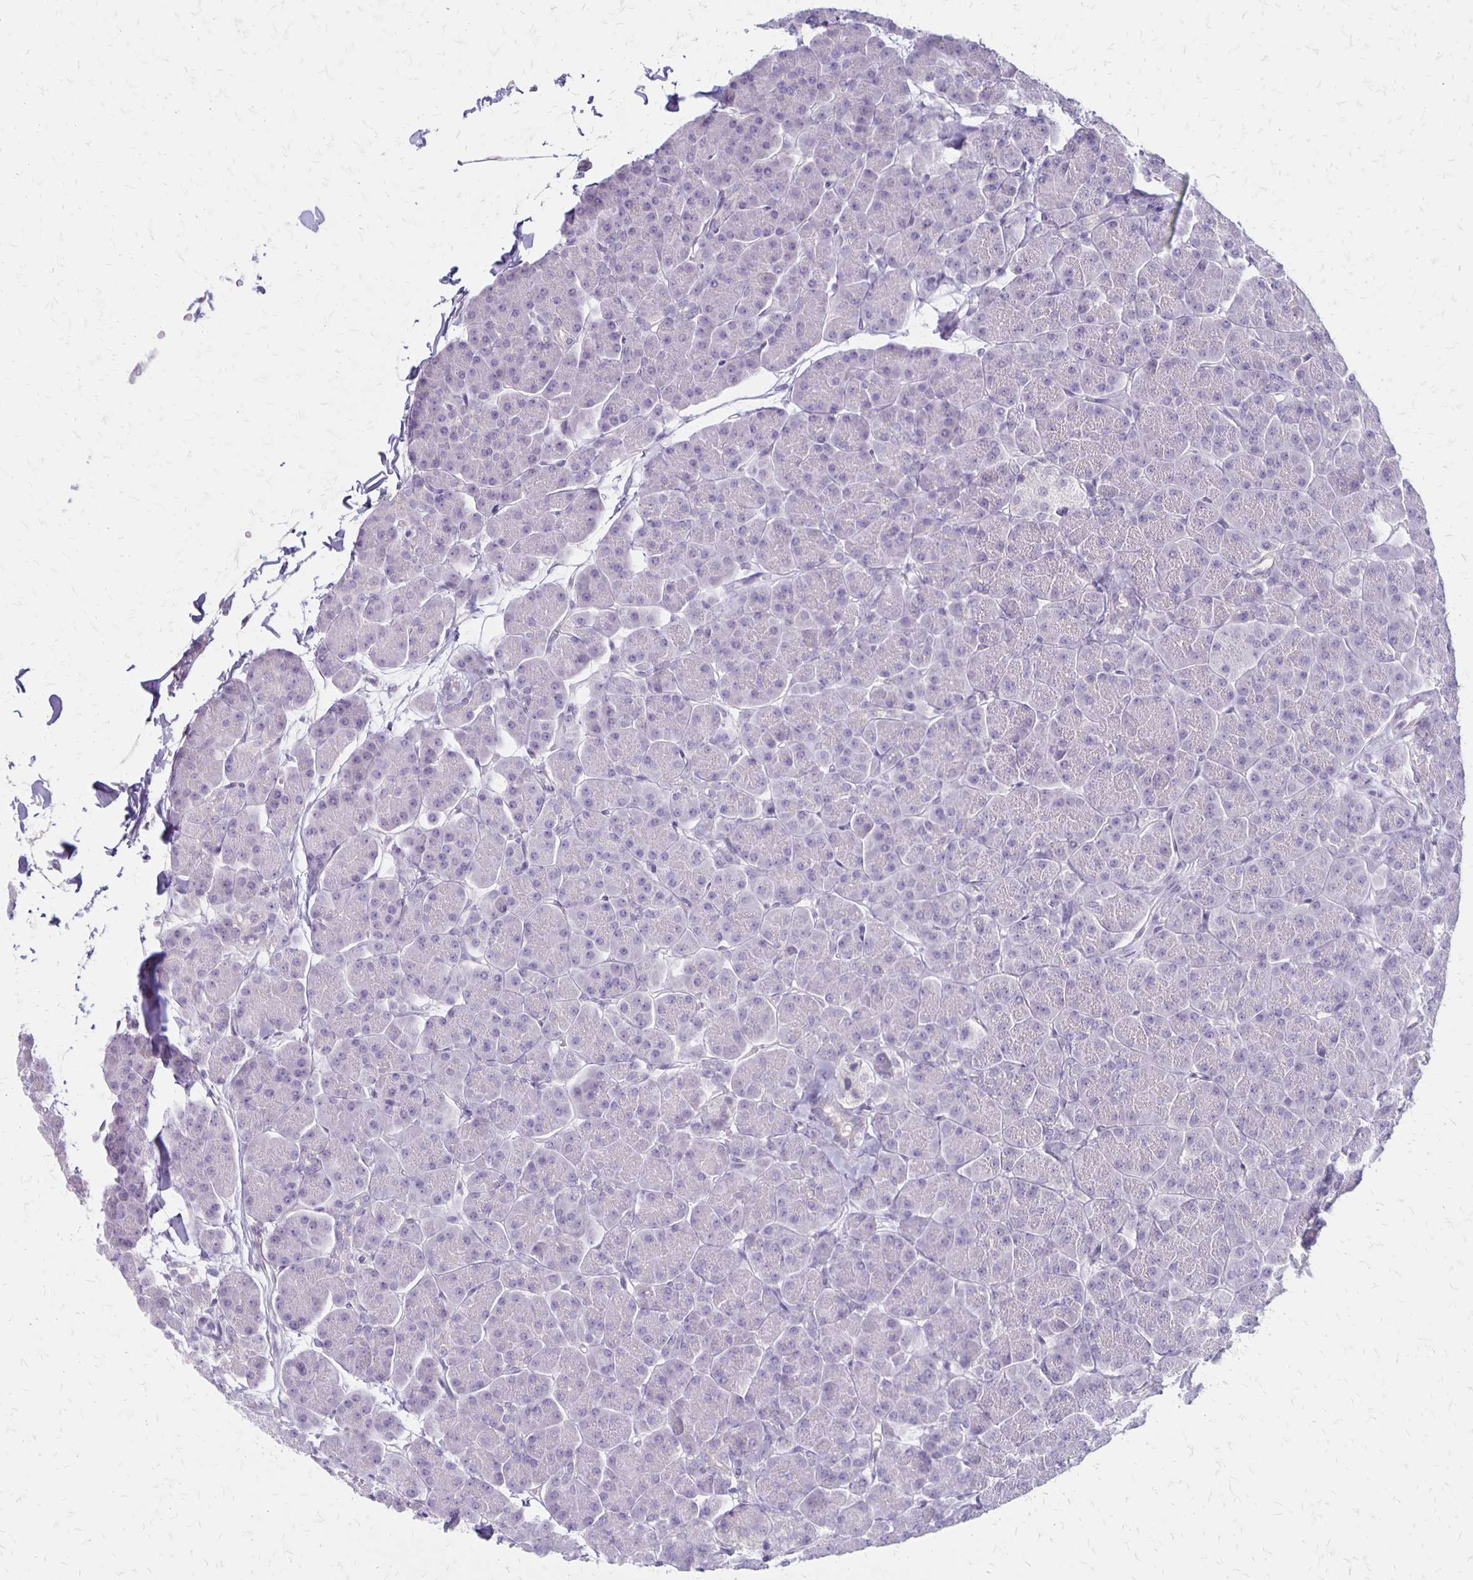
{"staining": {"intensity": "negative", "quantity": "none", "location": "none"}, "tissue": "pancreas", "cell_type": "Exocrine glandular cells", "image_type": "normal", "snomed": [{"axis": "morphology", "description": "Normal tissue, NOS"}, {"axis": "topography", "description": "Pancreas"}, {"axis": "topography", "description": "Peripheral nerve tissue"}], "caption": "High magnification brightfield microscopy of benign pancreas stained with DAB (brown) and counterstained with hematoxylin (blue): exocrine glandular cells show no significant staining.", "gene": "HOMER1", "patient": {"sex": "male", "age": 54}}